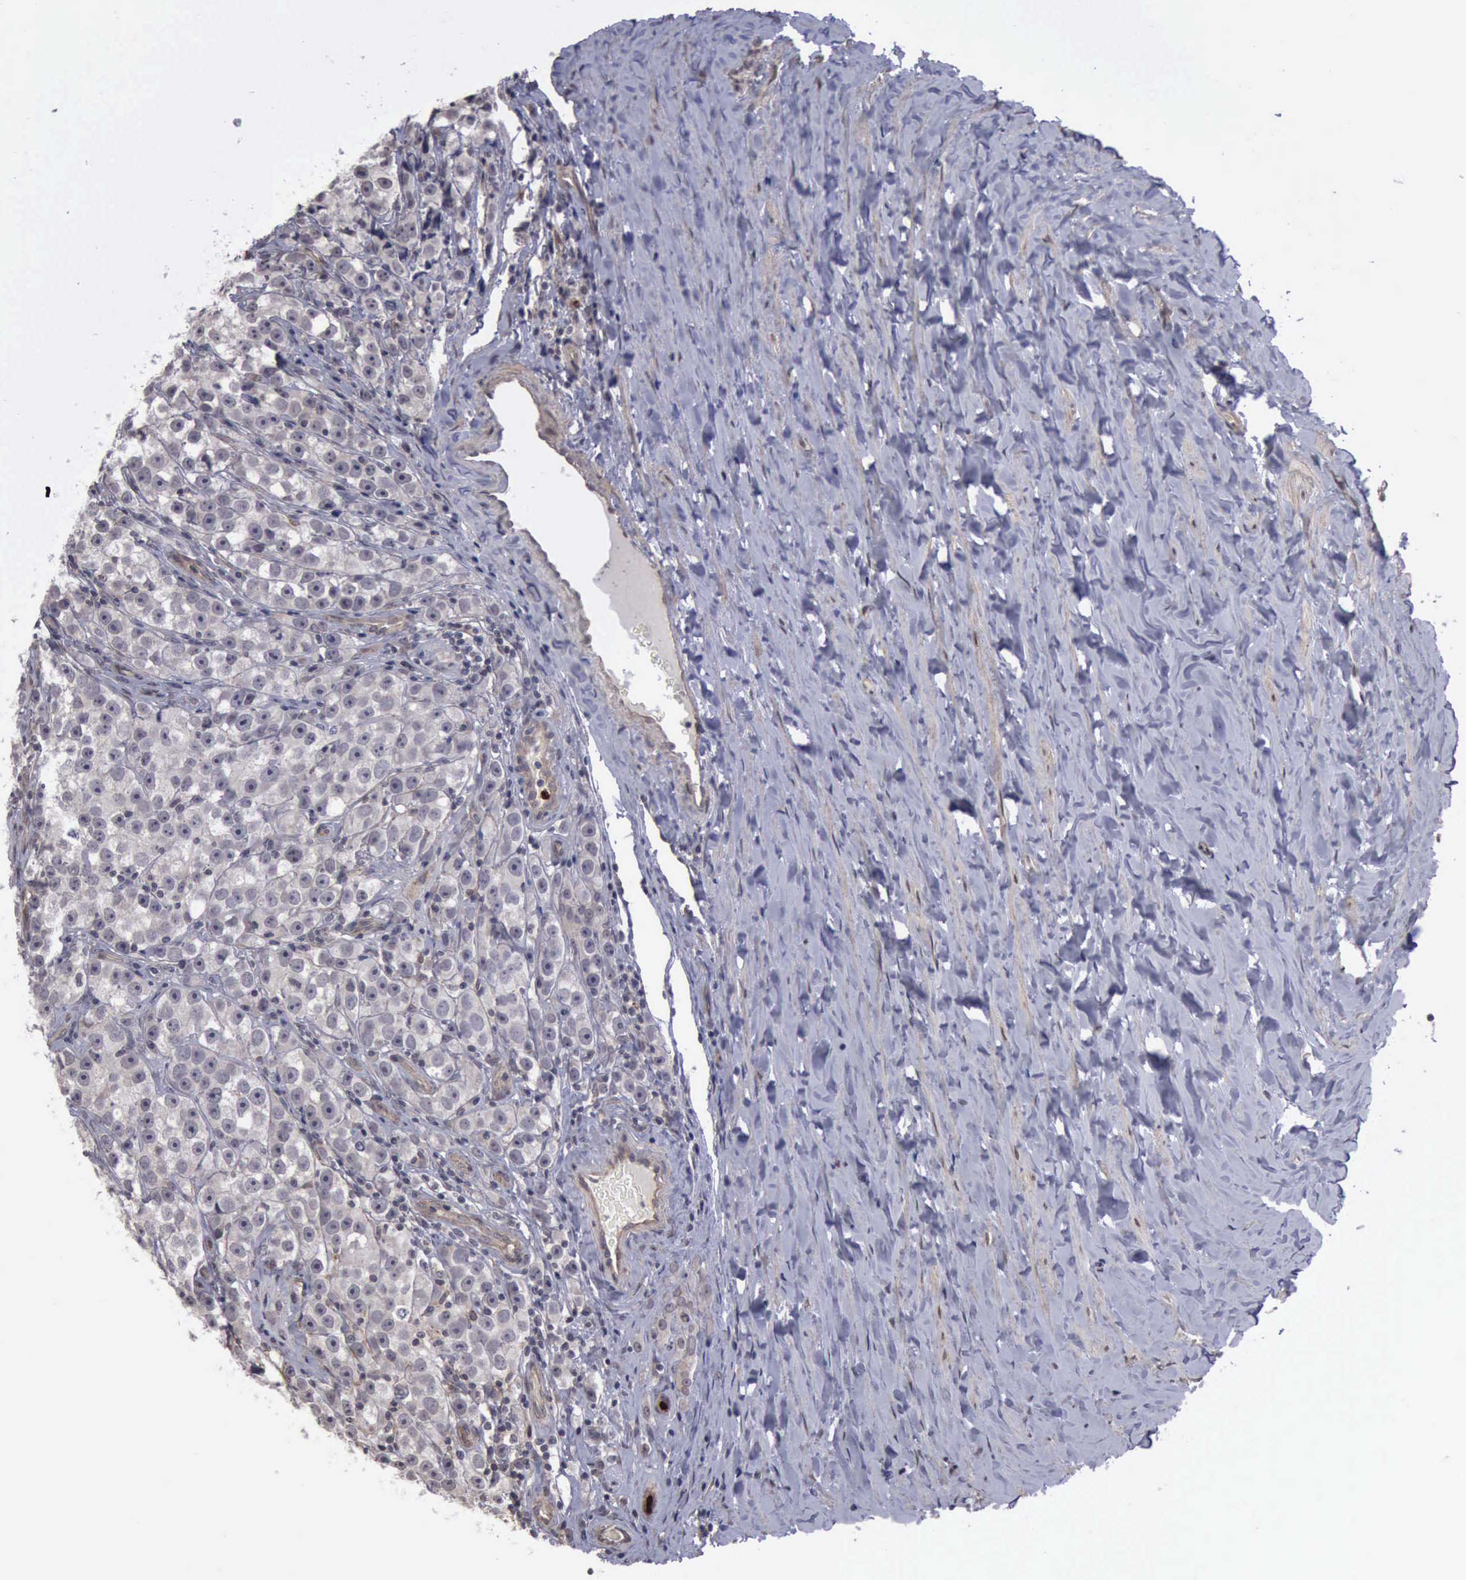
{"staining": {"intensity": "negative", "quantity": "none", "location": "none"}, "tissue": "testis cancer", "cell_type": "Tumor cells", "image_type": "cancer", "snomed": [{"axis": "morphology", "description": "Seminoma, NOS"}, {"axis": "topography", "description": "Testis"}], "caption": "There is no significant positivity in tumor cells of seminoma (testis).", "gene": "MMP9", "patient": {"sex": "male", "age": 32}}